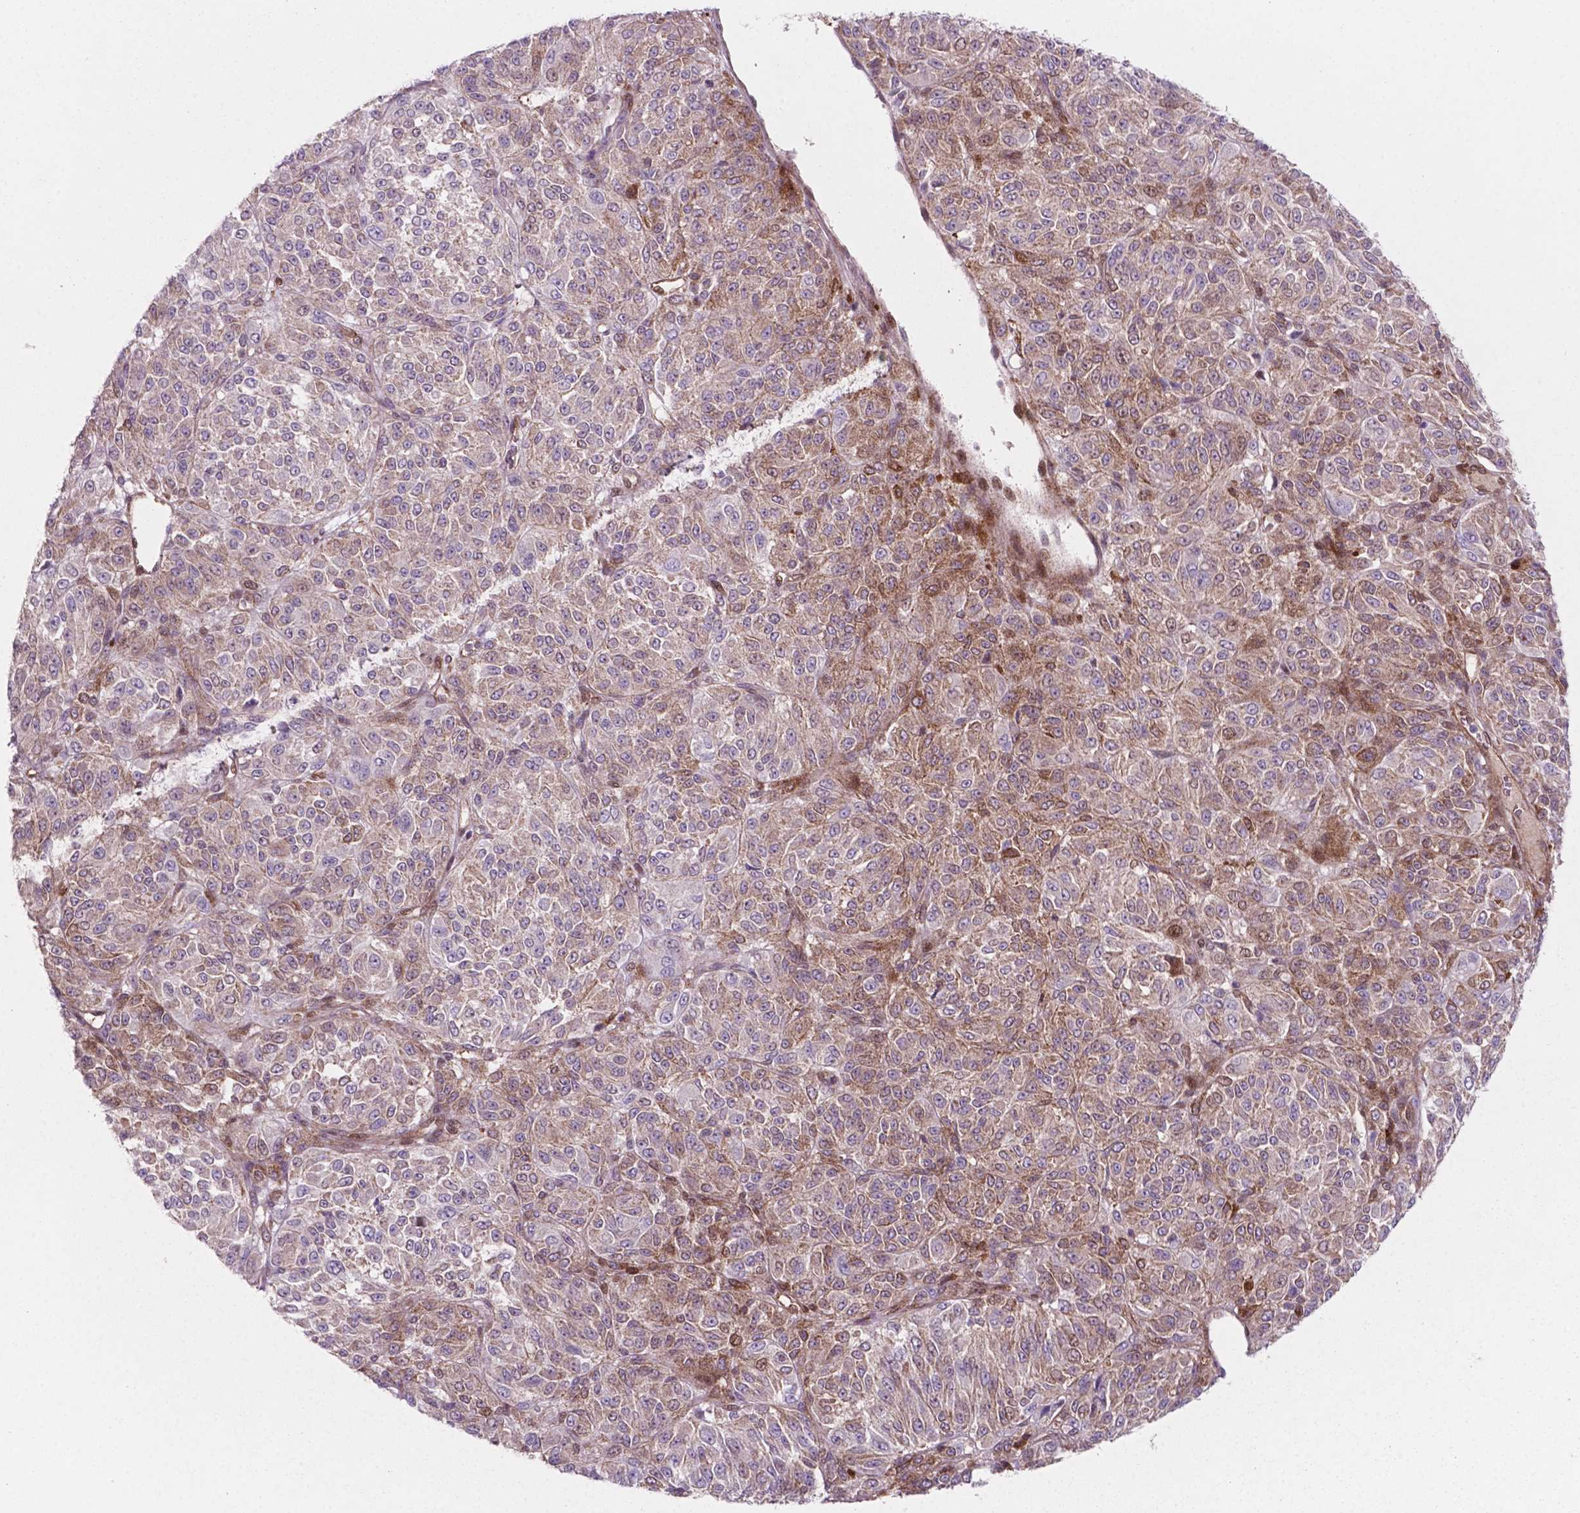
{"staining": {"intensity": "moderate", "quantity": "<25%", "location": "cytoplasmic/membranous"}, "tissue": "melanoma", "cell_type": "Tumor cells", "image_type": "cancer", "snomed": [{"axis": "morphology", "description": "Malignant melanoma, Metastatic site"}, {"axis": "topography", "description": "Brain"}], "caption": "Melanoma stained with DAB immunohistochemistry reveals low levels of moderate cytoplasmic/membranous expression in about <25% of tumor cells.", "gene": "LDHA", "patient": {"sex": "female", "age": 56}}